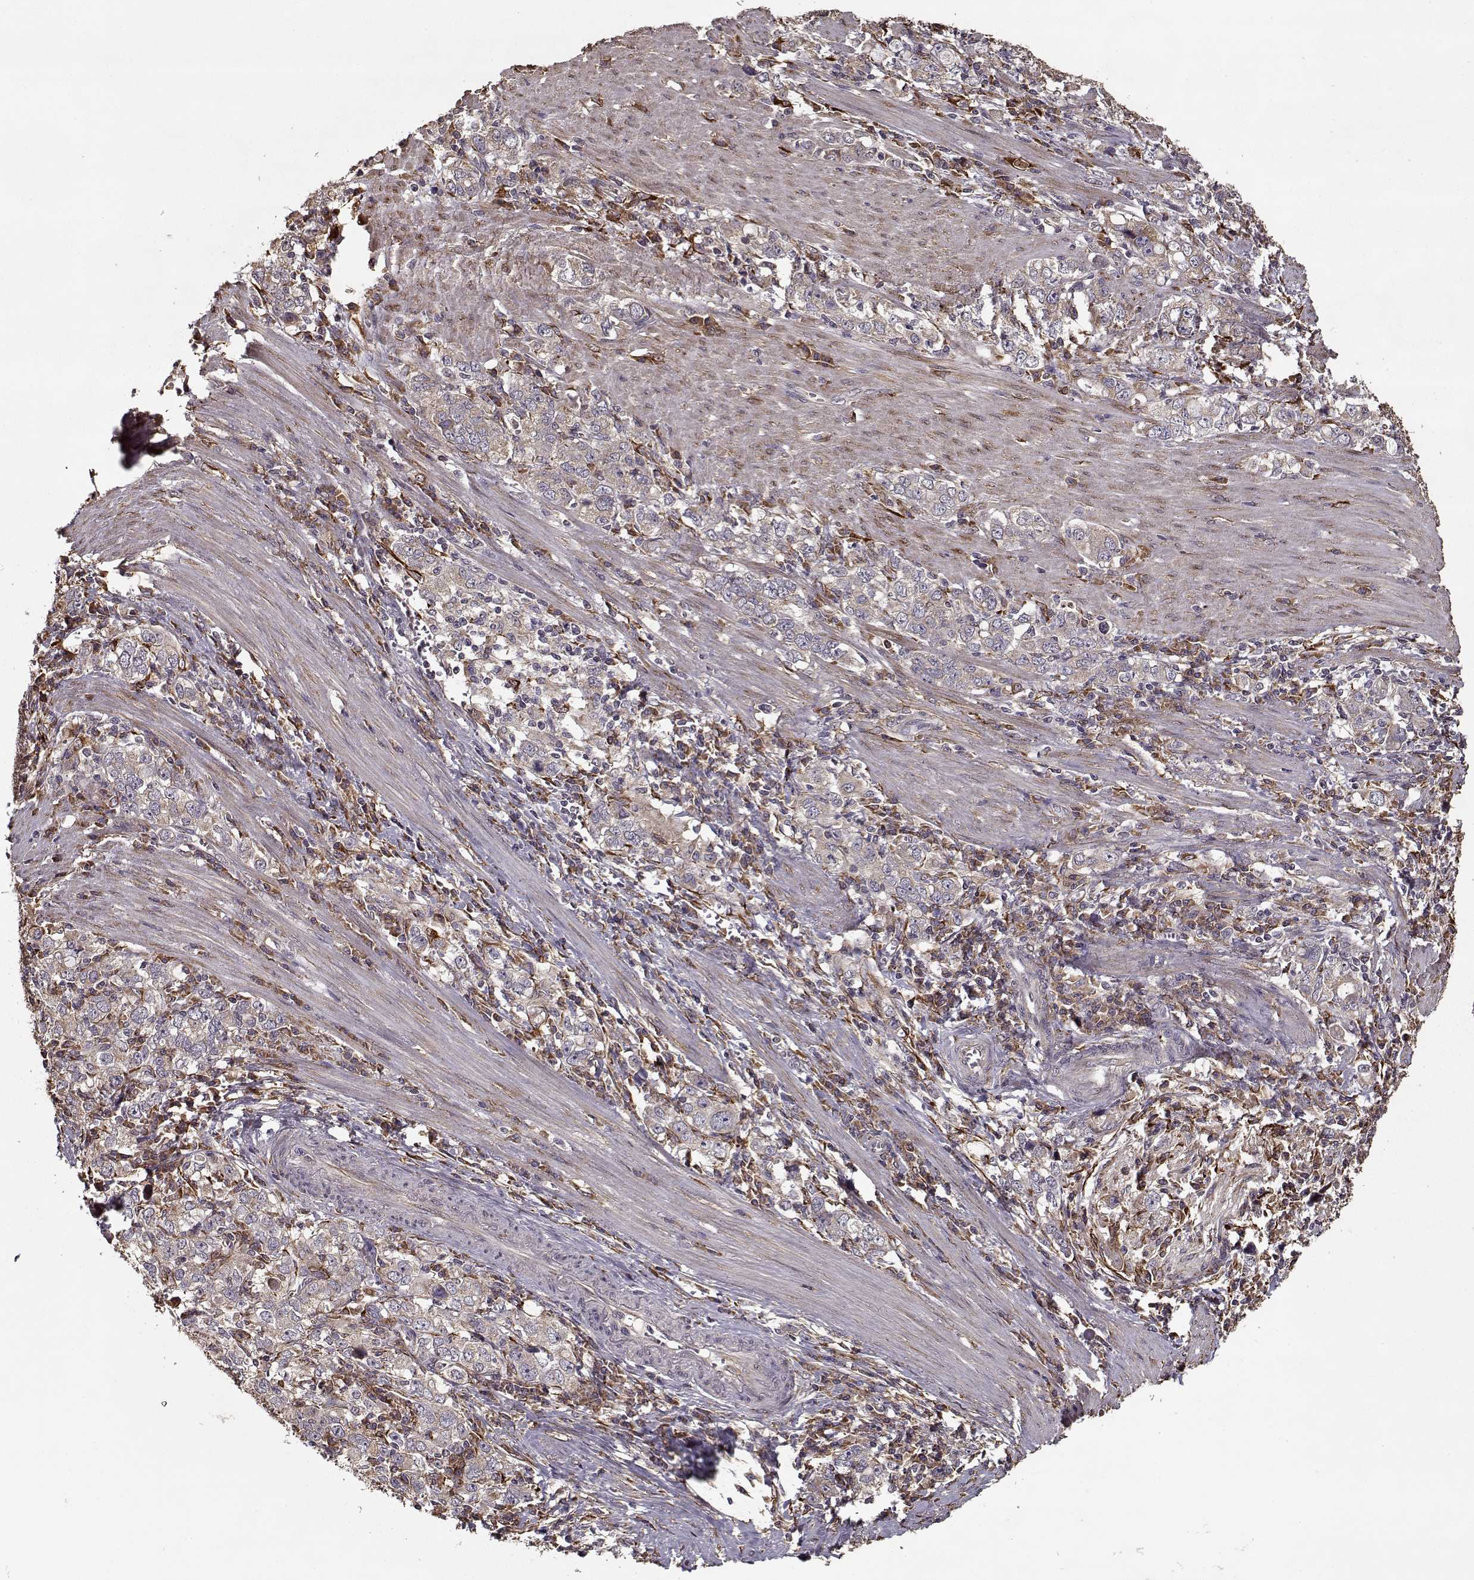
{"staining": {"intensity": "weak", "quantity": ">75%", "location": "cytoplasmic/membranous"}, "tissue": "stomach cancer", "cell_type": "Tumor cells", "image_type": "cancer", "snomed": [{"axis": "morphology", "description": "Adenocarcinoma, NOS"}, {"axis": "topography", "description": "Stomach, lower"}], "caption": "High-power microscopy captured an immunohistochemistry histopathology image of adenocarcinoma (stomach), revealing weak cytoplasmic/membranous staining in about >75% of tumor cells.", "gene": "IMMP1L", "patient": {"sex": "female", "age": 72}}